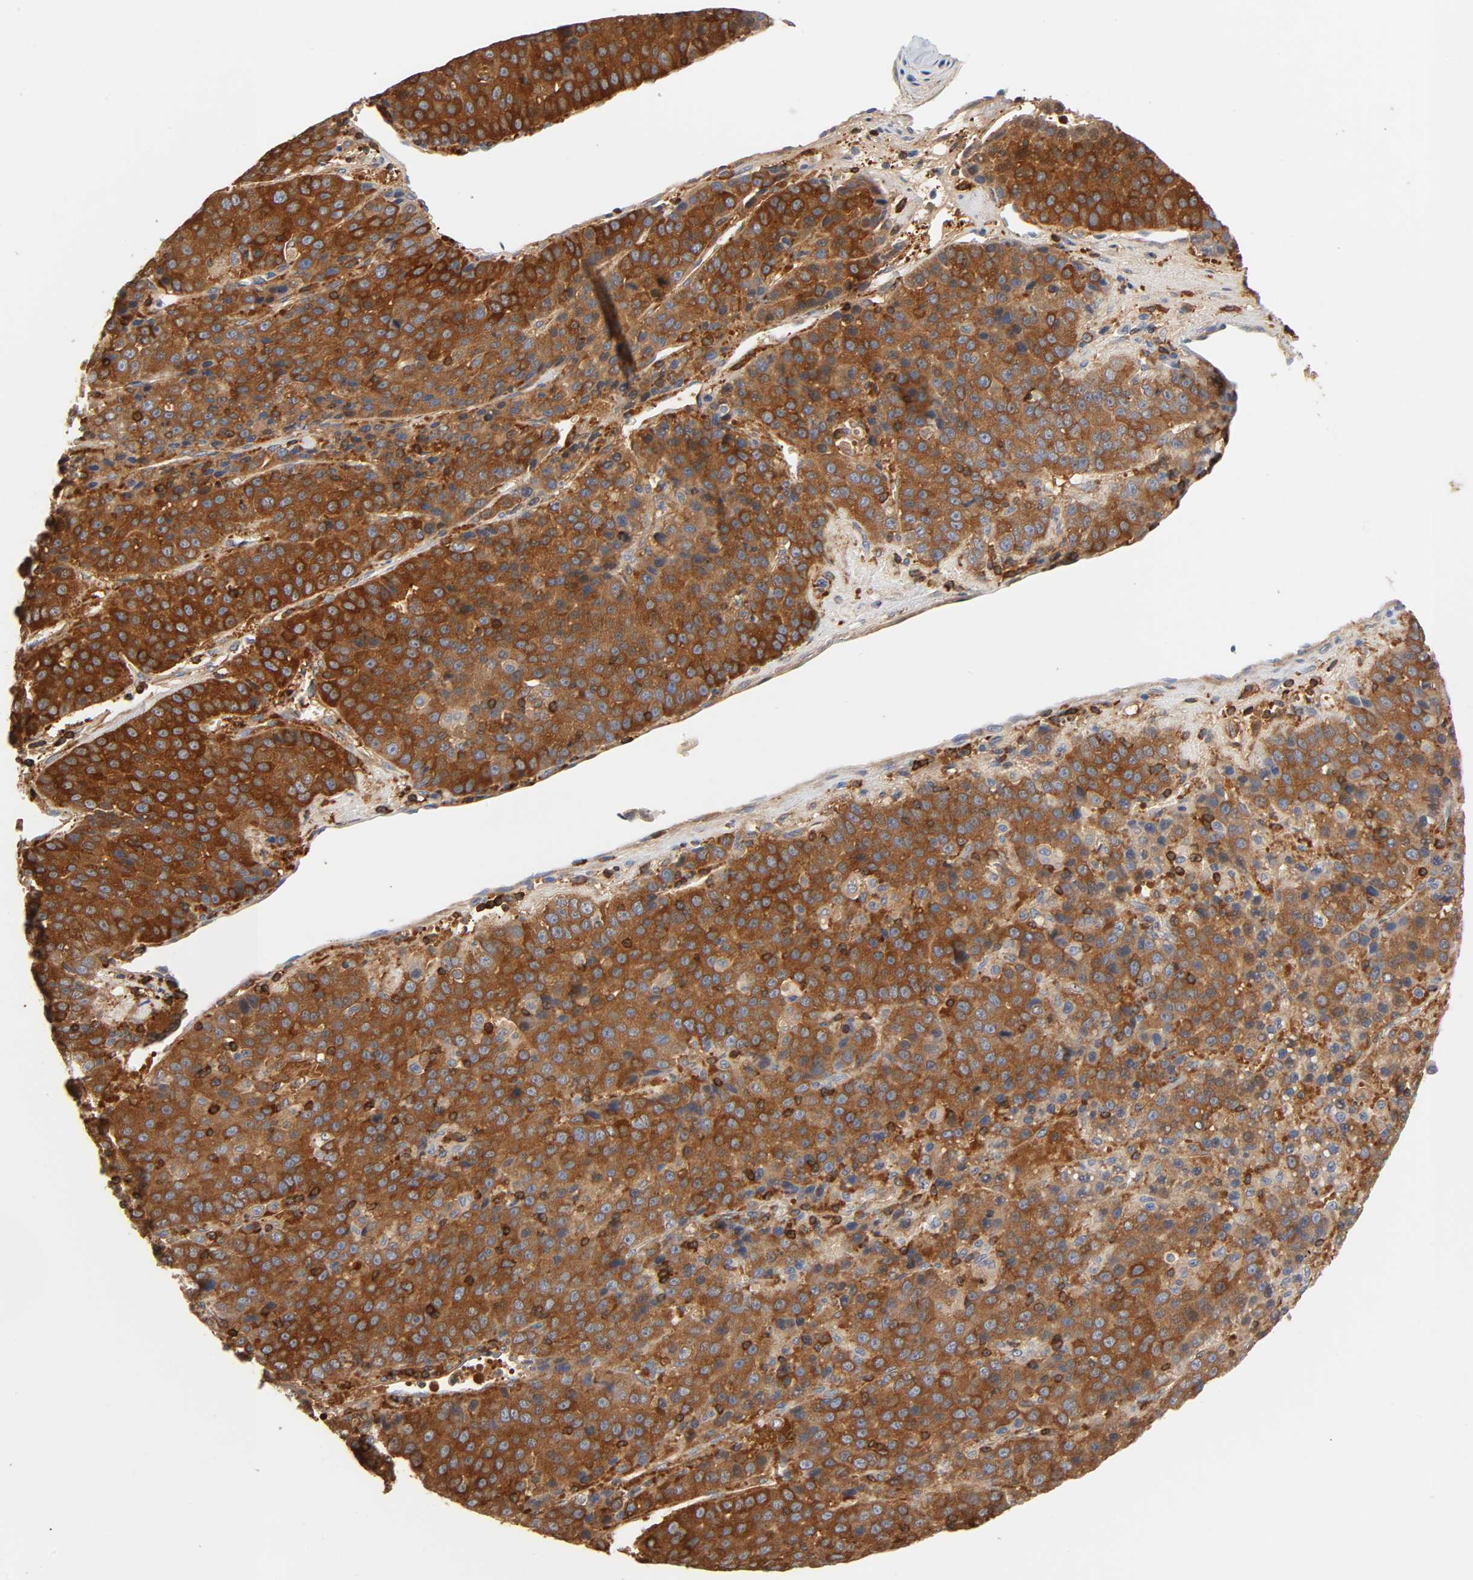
{"staining": {"intensity": "strong", "quantity": ">75%", "location": "cytoplasmic/membranous"}, "tissue": "liver cancer", "cell_type": "Tumor cells", "image_type": "cancer", "snomed": [{"axis": "morphology", "description": "Carcinoma, Hepatocellular, NOS"}, {"axis": "topography", "description": "Liver"}], "caption": "Liver cancer (hepatocellular carcinoma) stained with IHC reveals strong cytoplasmic/membranous staining in approximately >75% of tumor cells. (DAB IHC with brightfield microscopy, high magnification).", "gene": "BIN1", "patient": {"sex": "female", "age": 53}}